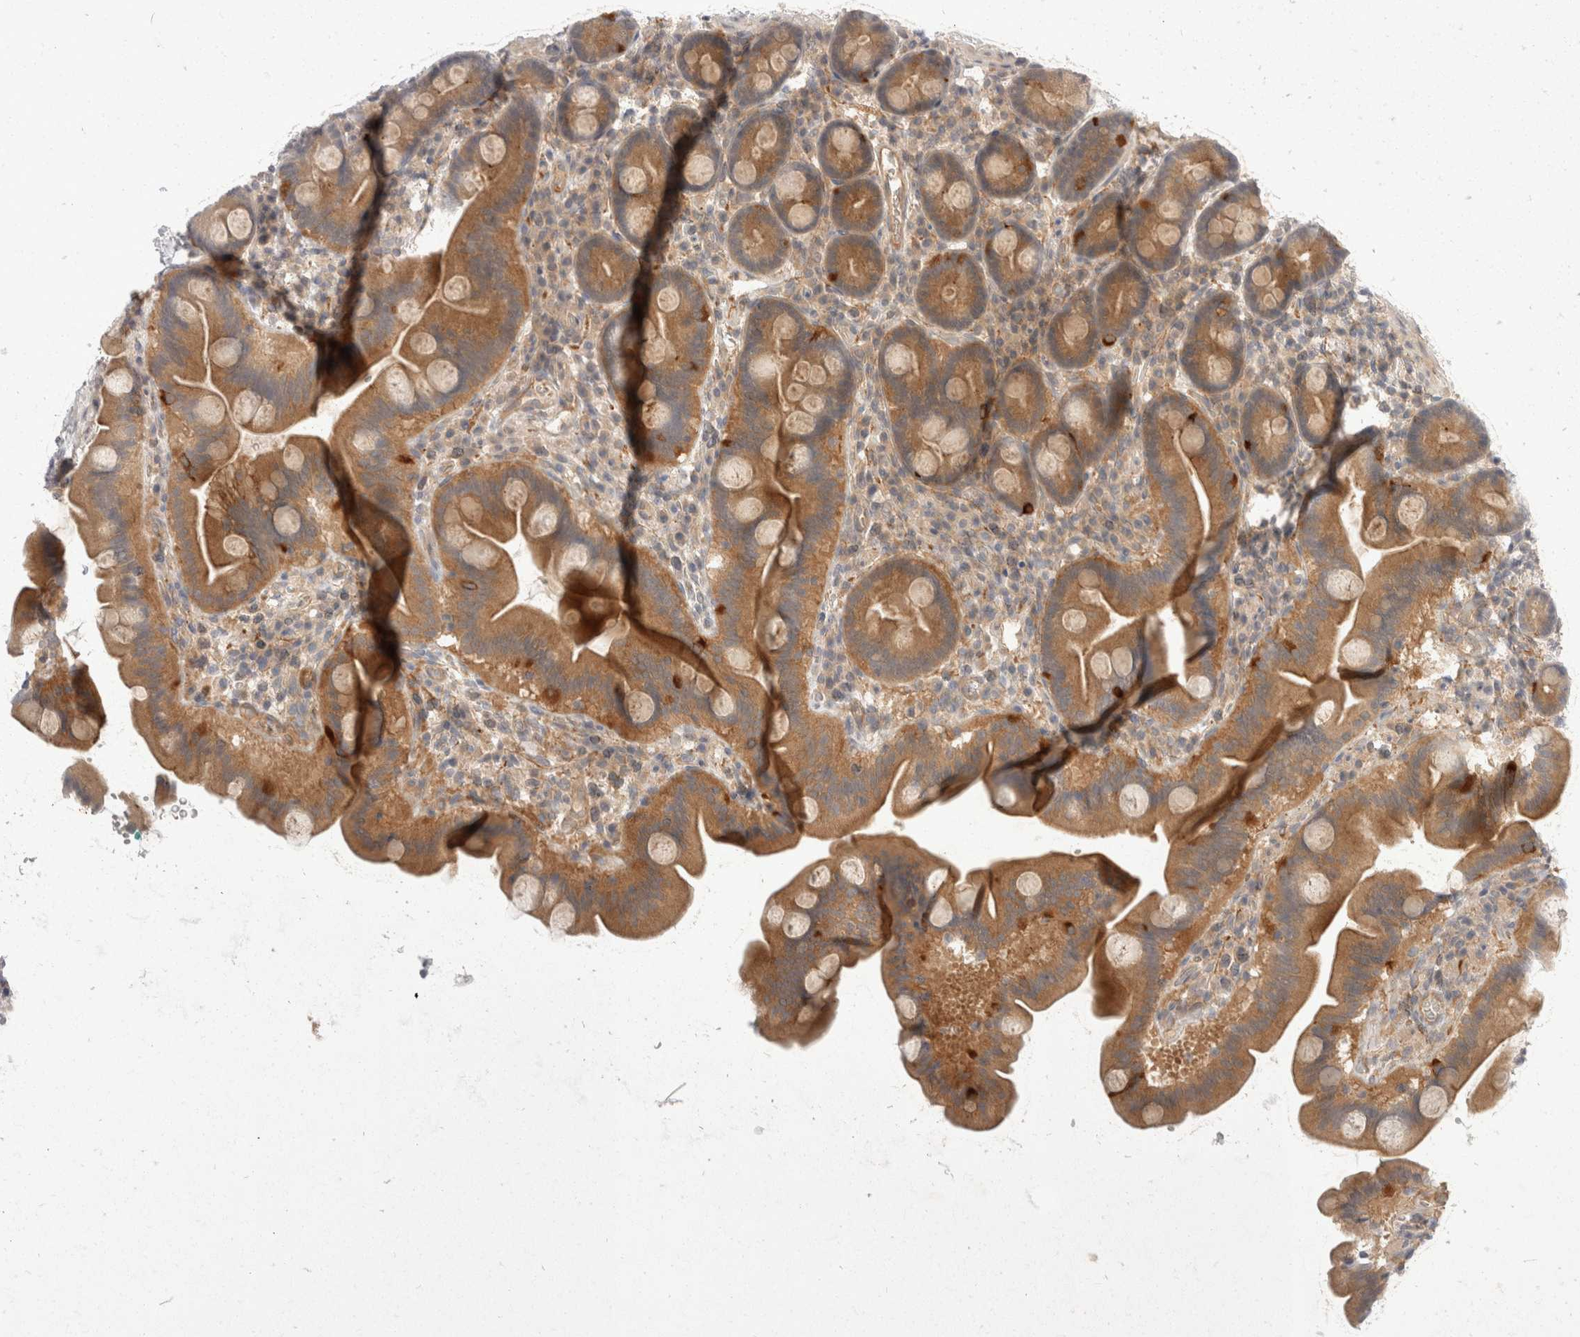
{"staining": {"intensity": "moderate", "quantity": ">75%", "location": "cytoplasmic/membranous"}, "tissue": "duodenum", "cell_type": "Glandular cells", "image_type": "normal", "snomed": [{"axis": "morphology", "description": "Normal tissue, NOS"}, {"axis": "topography", "description": "Duodenum"}], "caption": "An image of duodenum stained for a protein reveals moderate cytoplasmic/membranous brown staining in glandular cells. The protein is stained brown, and the nuclei are stained in blue (DAB IHC with brightfield microscopy, high magnification).", "gene": "TOM1L2", "patient": {"sex": "male", "age": 54}}